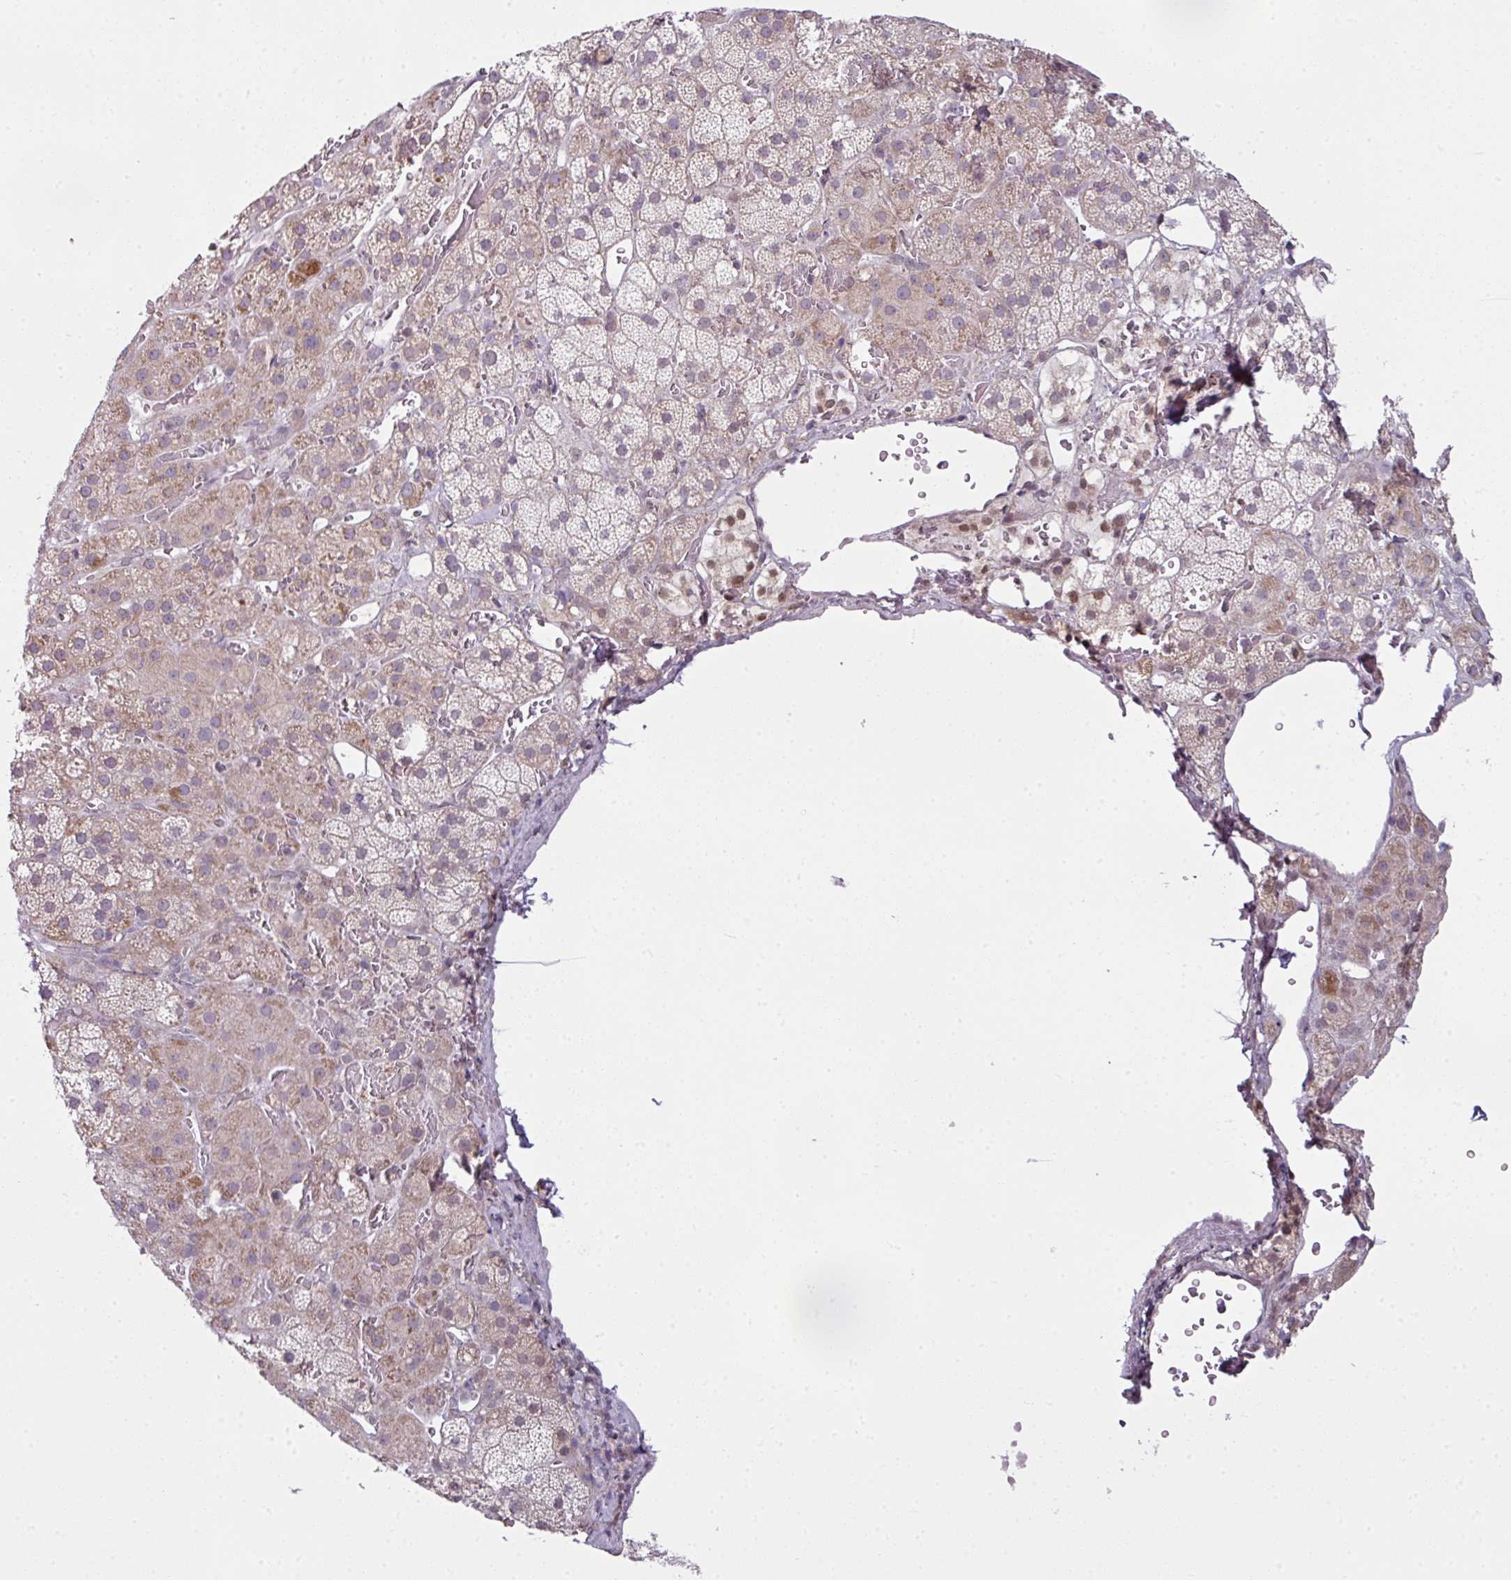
{"staining": {"intensity": "moderate", "quantity": "<25%", "location": "cytoplasmic/membranous,nuclear"}, "tissue": "adrenal gland", "cell_type": "Glandular cells", "image_type": "normal", "snomed": [{"axis": "morphology", "description": "Normal tissue, NOS"}, {"axis": "topography", "description": "Adrenal gland"}], "caption": "Glandular cells reveal low levels of moderate cytoplasmic/membranous,nuclear staining in approximately <25% of cells in benign human adrenal gland.", "gene": "DERPC", "patient": {"sex": "male", "age": 57}}